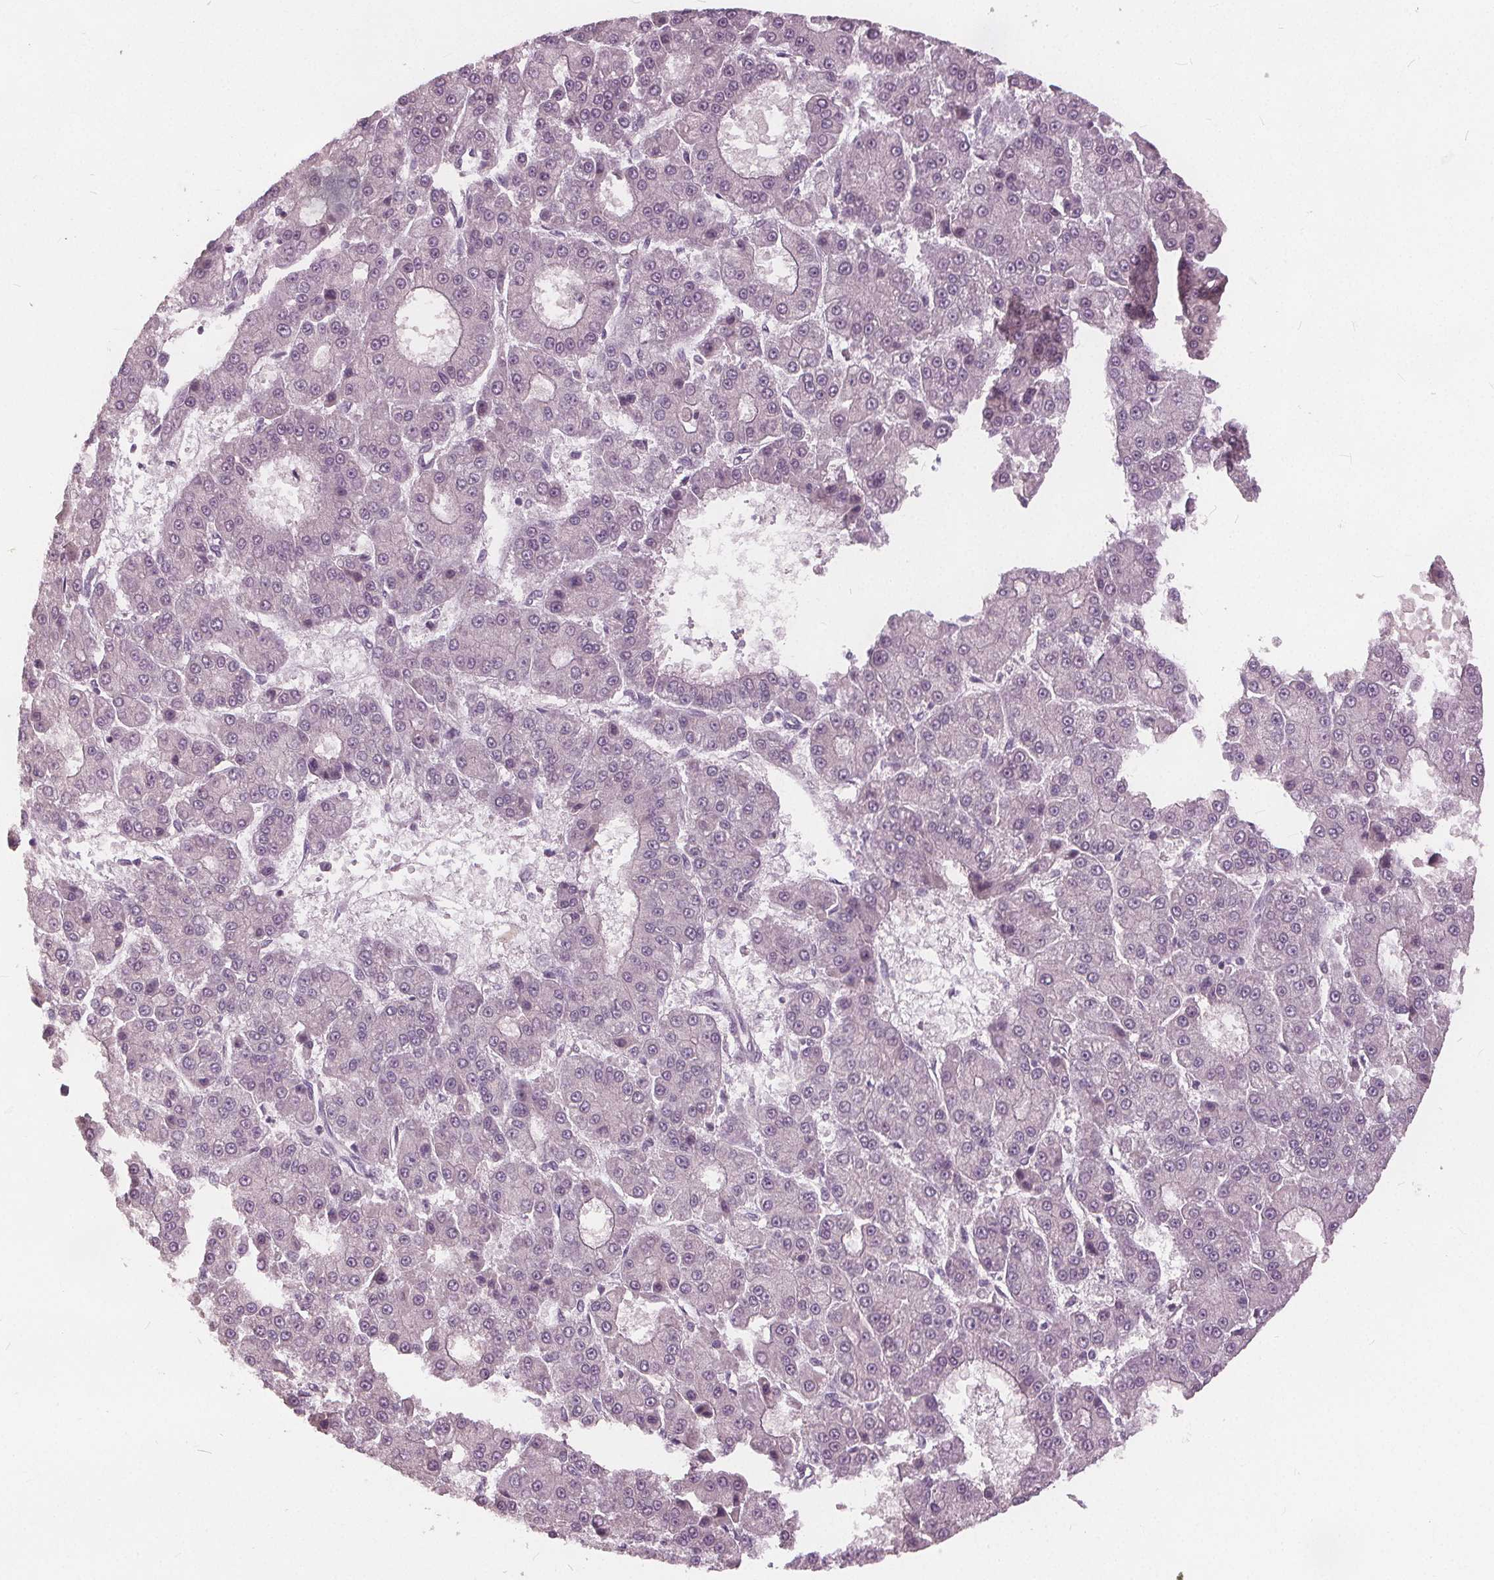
{"staining": {"intensity": "negative", "quantity": "none", "location": "none"}, "tissue": "liver cancer", "cell_type": "Tumor cells", "image_type": "cancer", "snomed": [{"axis": "morphology", "description": "Carcinoma, Hepatocellular, NOS"}, {"axis": "topography", "description": "Liver"}], "caption": "Immunohistochemistry of human liver cancer shows no expression in tumor cells.", "gene": "KLK13", "patient": {"sex": "male", "age": 70}}